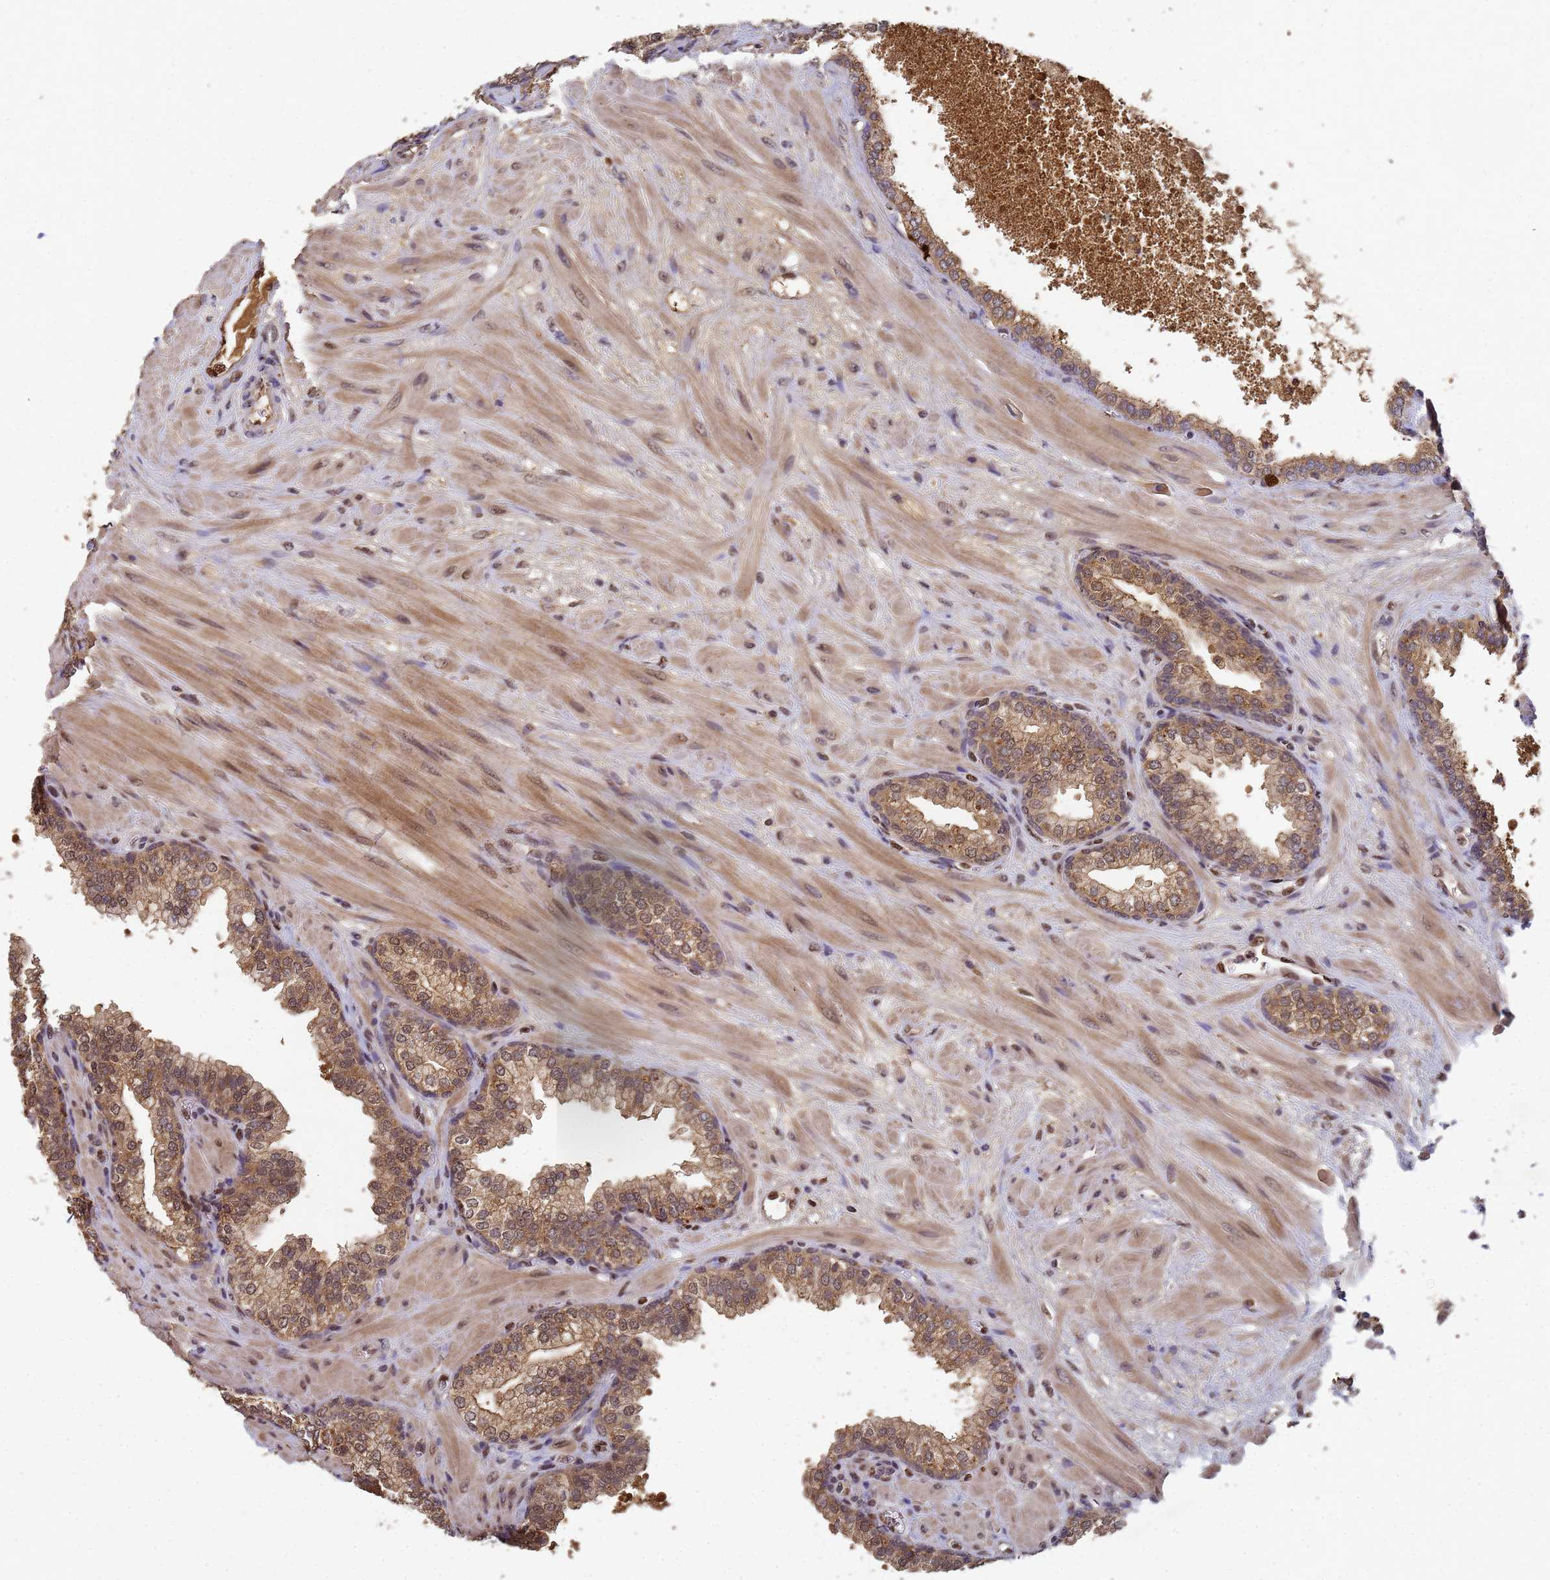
{"staining": {"intensity": "moderate", "quantity": ">75%", "location": "cytoplasmic/membranous,nuclear"}, "tissue": "prostate", "cell_type": "Glandular cells", "image_type": "normal", "snomed": [{"axis": "morphology", "description": "Normal tissue, NOS"}, {"axis": "topography", "description": "Prostate"}], "caption": "This micrograph exhibits benign prostate stained with immunohistochemistry to label a protein in brown. The cytoplasmic/membranous,nuclear of glandular cells show moderate positivity for the protein. Nuclei are counter-stained blue.", "gene": "SECISBP2", "patient": {"sex": "male", "age": 60}}